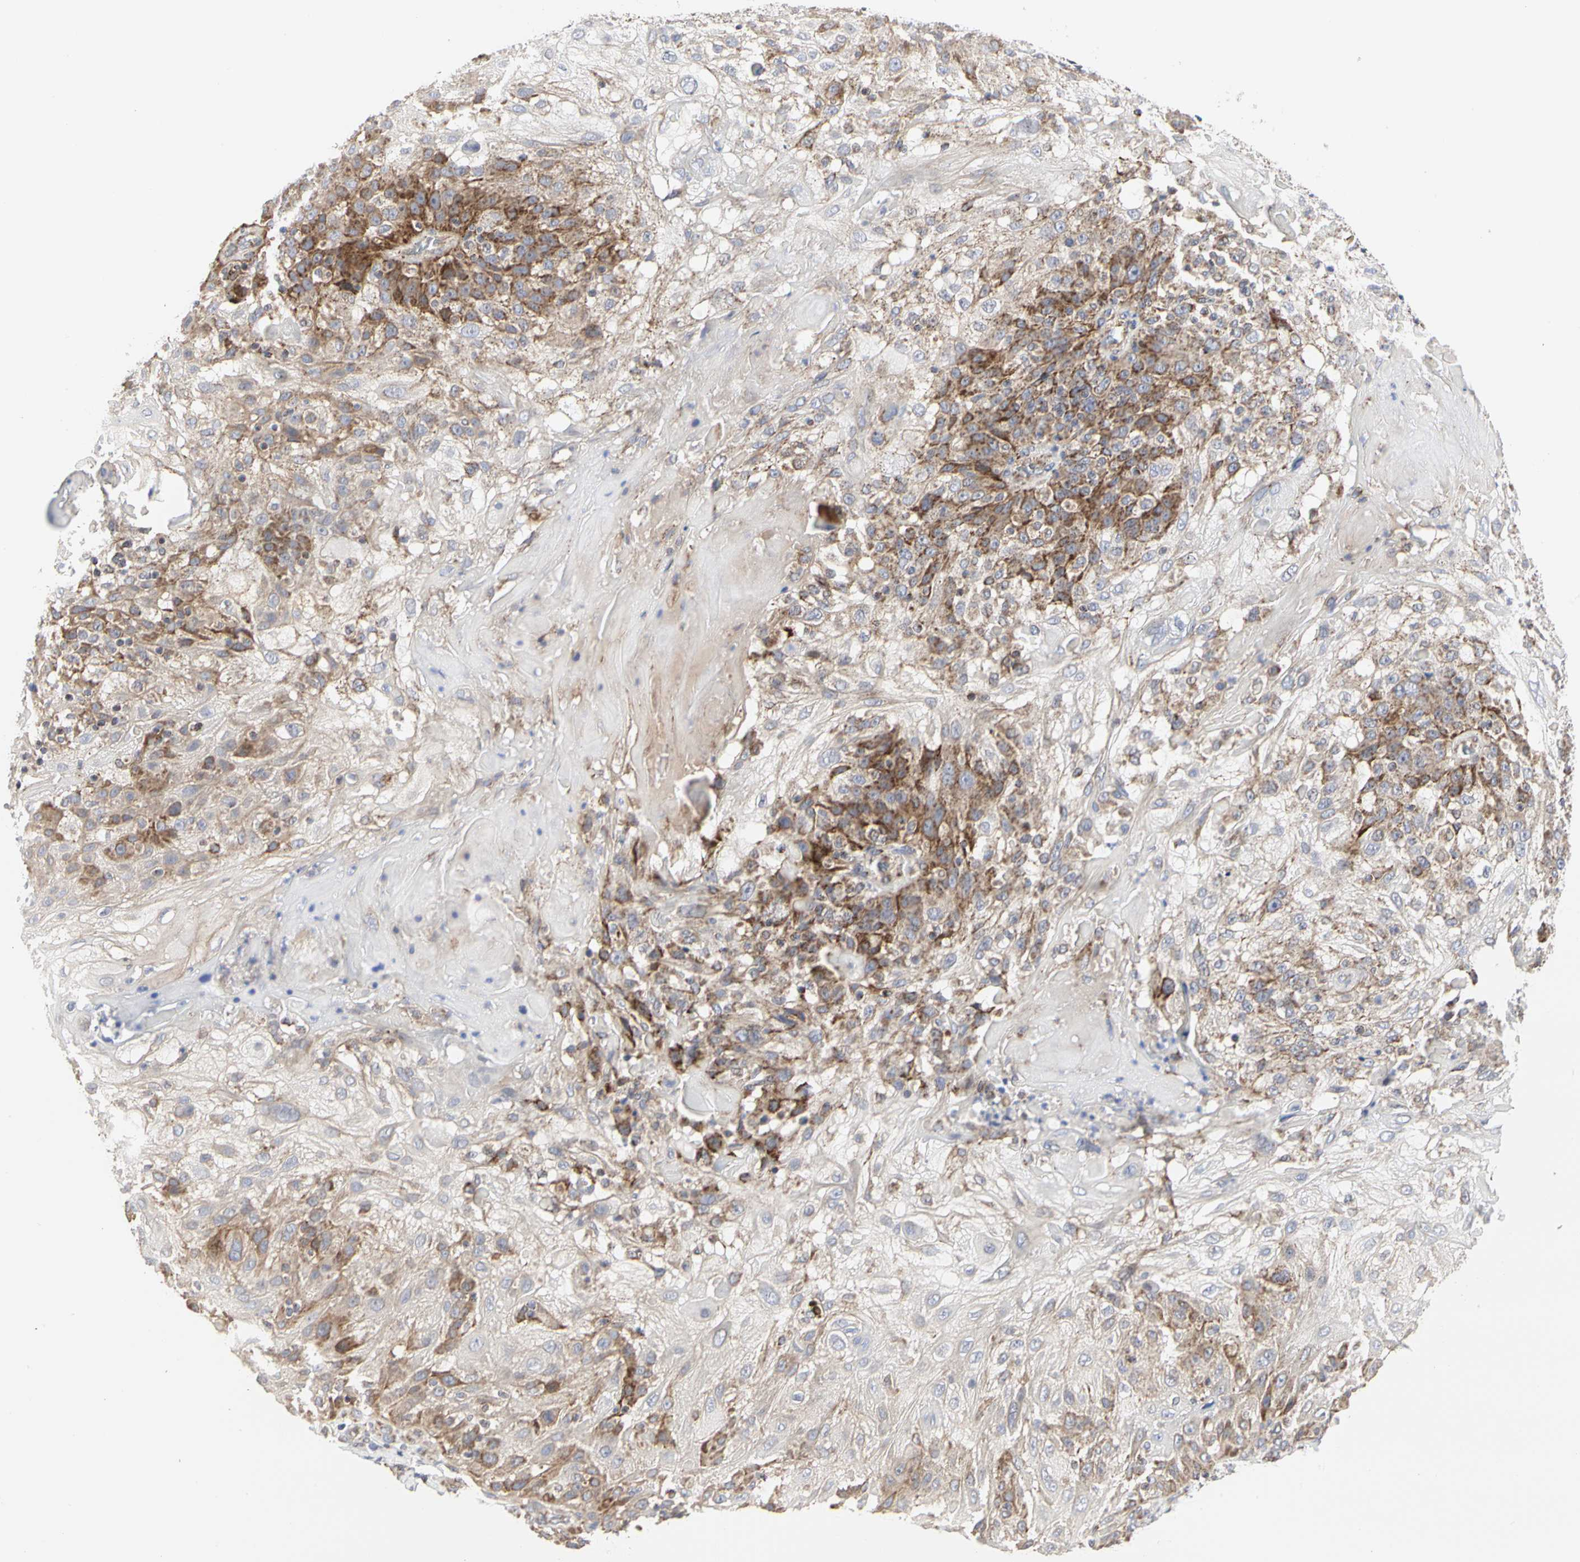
{"staining": {"intensity": "moderate", "quantity": "25%-75%", "location": "cytoplasmic/membranous"}, "tissue": "skin cancer", "cell_type": "Tumor cells", "image_type": "cancer", "snomed": [{"axis": "morphology", "description": "Normal tissue, NOS"}, {"axis": "morphology", "description": "Squamous cell carcinoma, NOS"}, {"axis": "topography", "description": "Skin"}], "caption": "The image demonstrates a brown stain indicating the presence of a protein in the cytoplasmic/membranous of tumor cells in skin squamous cell carcinoma.", "gene": "TSKU", "patient": {"sex": "female", "age": 83}}